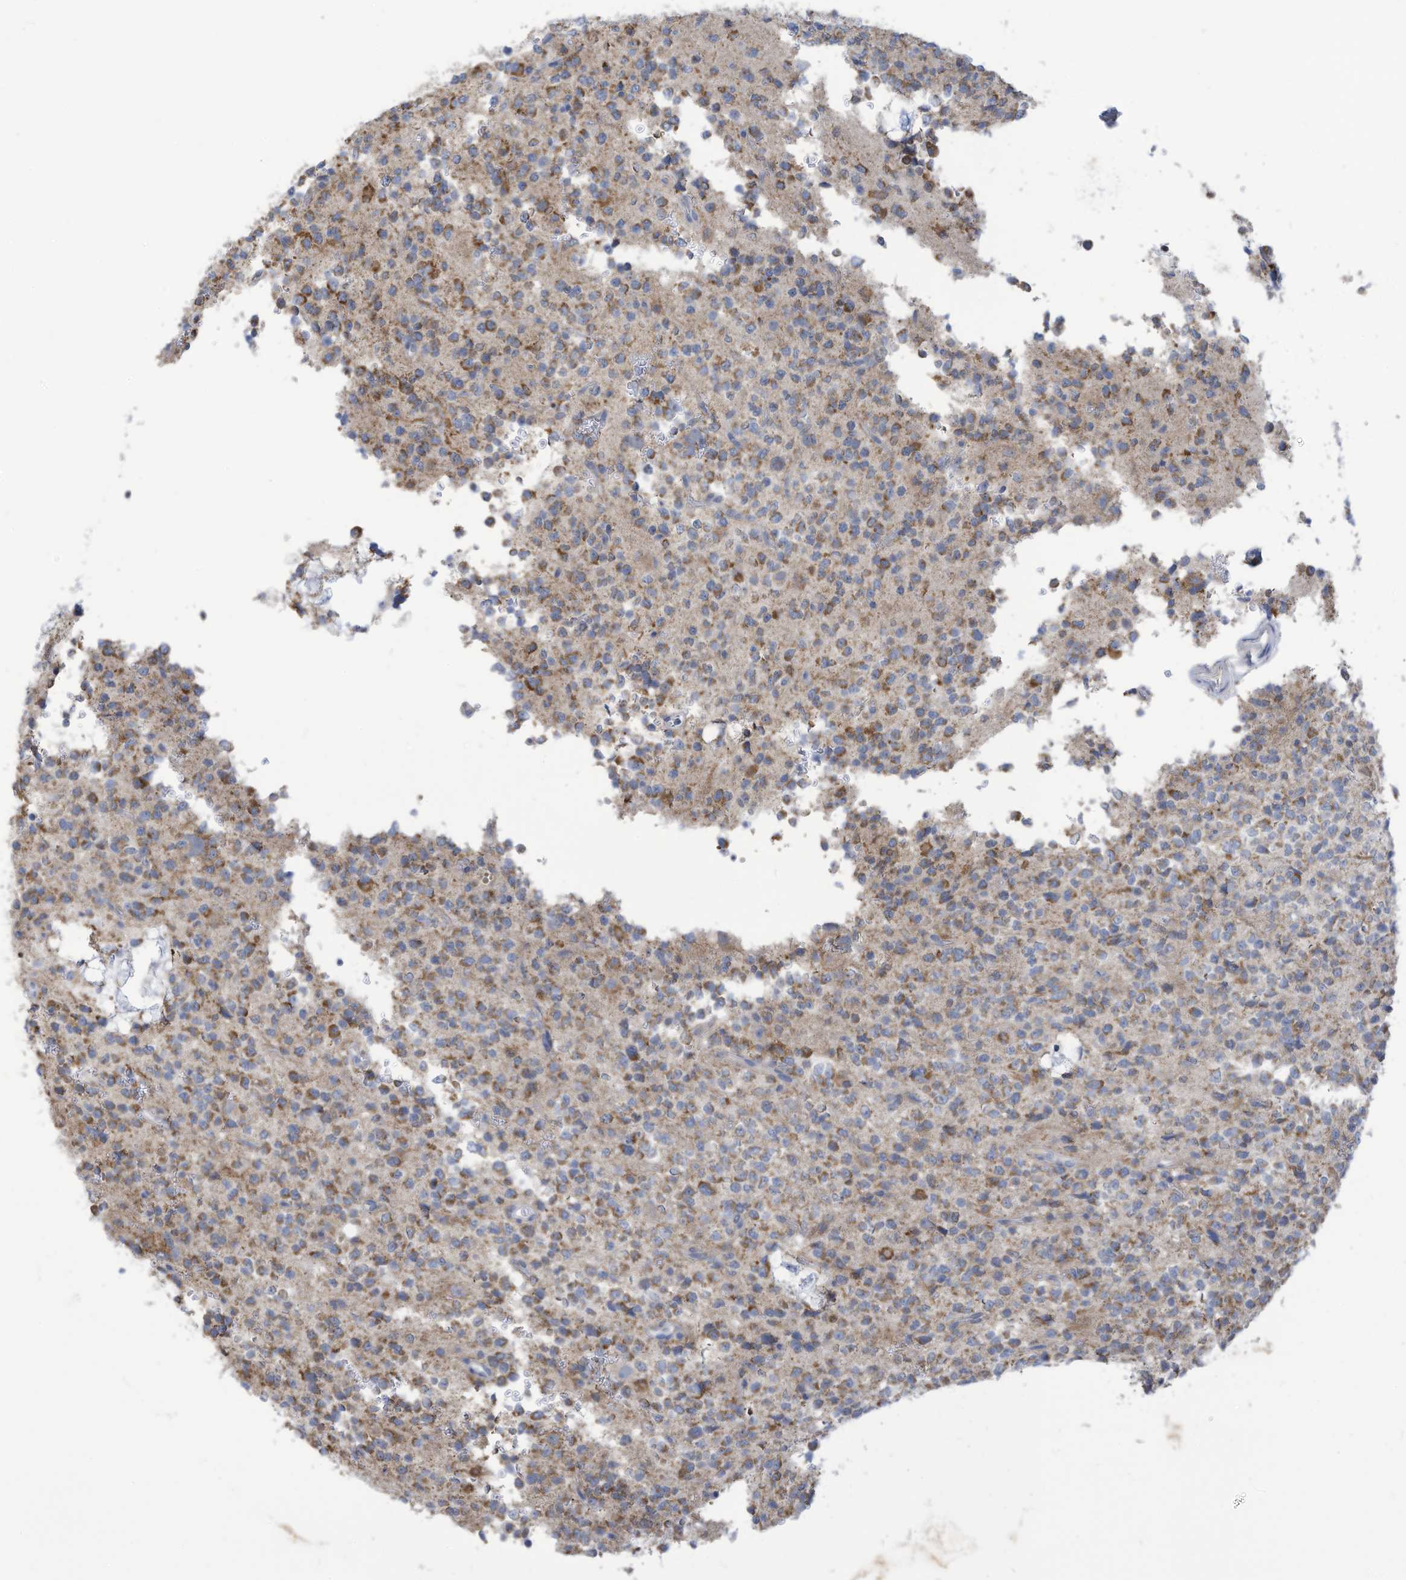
{"staining": {"intensity": "moderate", "quantity": "25%-75%", "location": "cytoplasmic/membranous"}, "tissue": "glioma", "cell_type": "Tumor cells", "image_type": "cancer", "snomed": [{"axis": "morphology", "description": "Glioma, malignant, High grade"}, {"axis": "topography", "description": "Brain"}], "caption": "A brown stain labels moderate cytoplasmic/membranous expression of a protein in glioma tumor cells.", "gene": "NLN", "patient": {"sex": "female", "age": 62}}